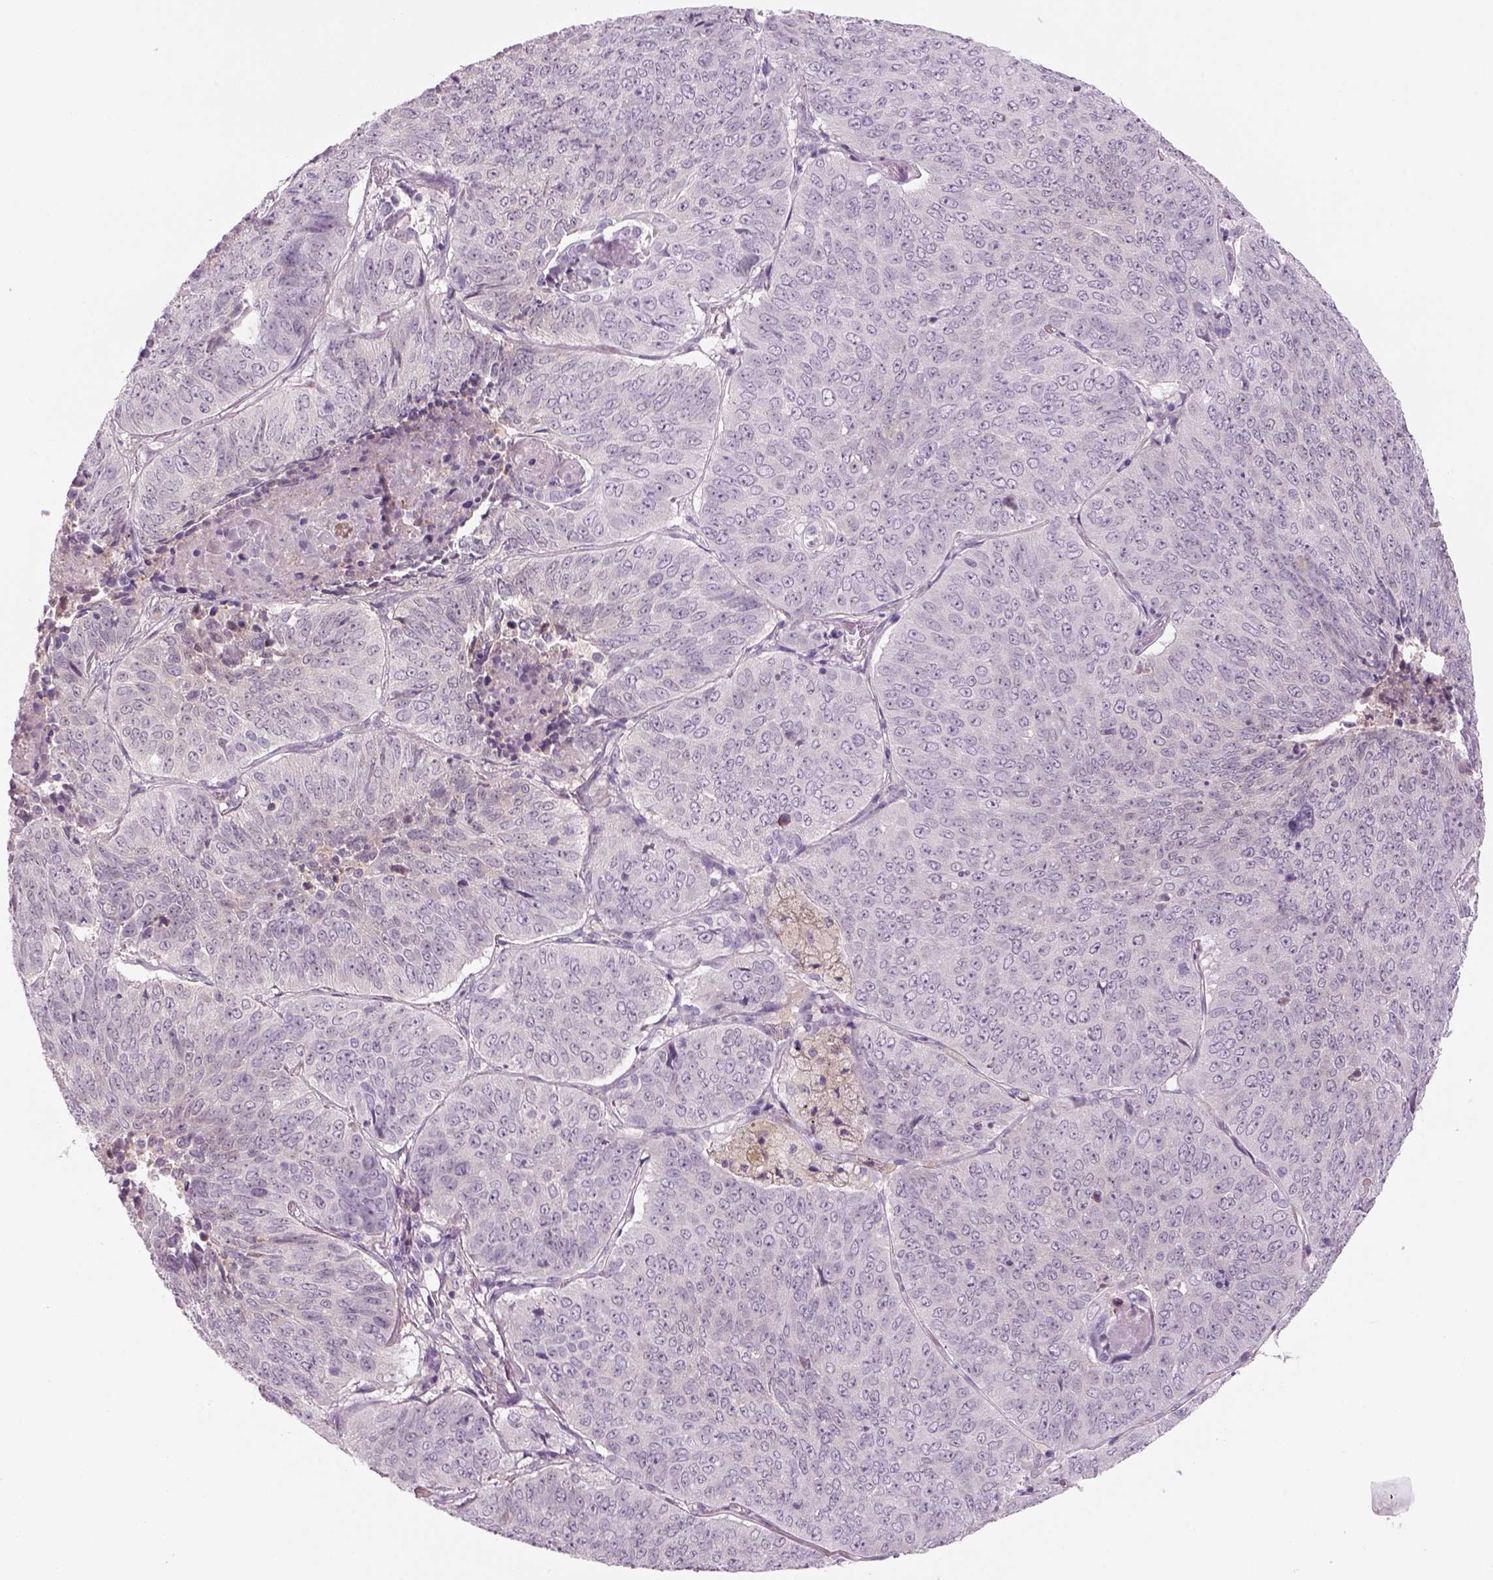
{"staining": {"intensity": "negative", "quantity": "none", "location": "none"}, "tissue": "lung cancer", "cell_type": "Tumor cells", "image_type": "cancer", "snomed": [{"axis": "morphology", "description": "Normal tissue, NOS"}, {"axis": "morphology", "description": "Squamous cell carcinoma, NOS"}, {"axis": "topography", "description": "Bronchus"}, {"axis": "topography", "description": "Lung"}], "caption": "Lung squamous cell carcinoma was stained to show a protein in brown. There is no significant expression in tumor cells. The staining was performed using DAB (3,3'-diaminobenzidine) to visualize the protein expression in brown, while the nuclei were stained in blue with hematoxylin (Magnification: 20x).", "gene": "MDH1B", "patient": {"sex": "male", "age": 64}}